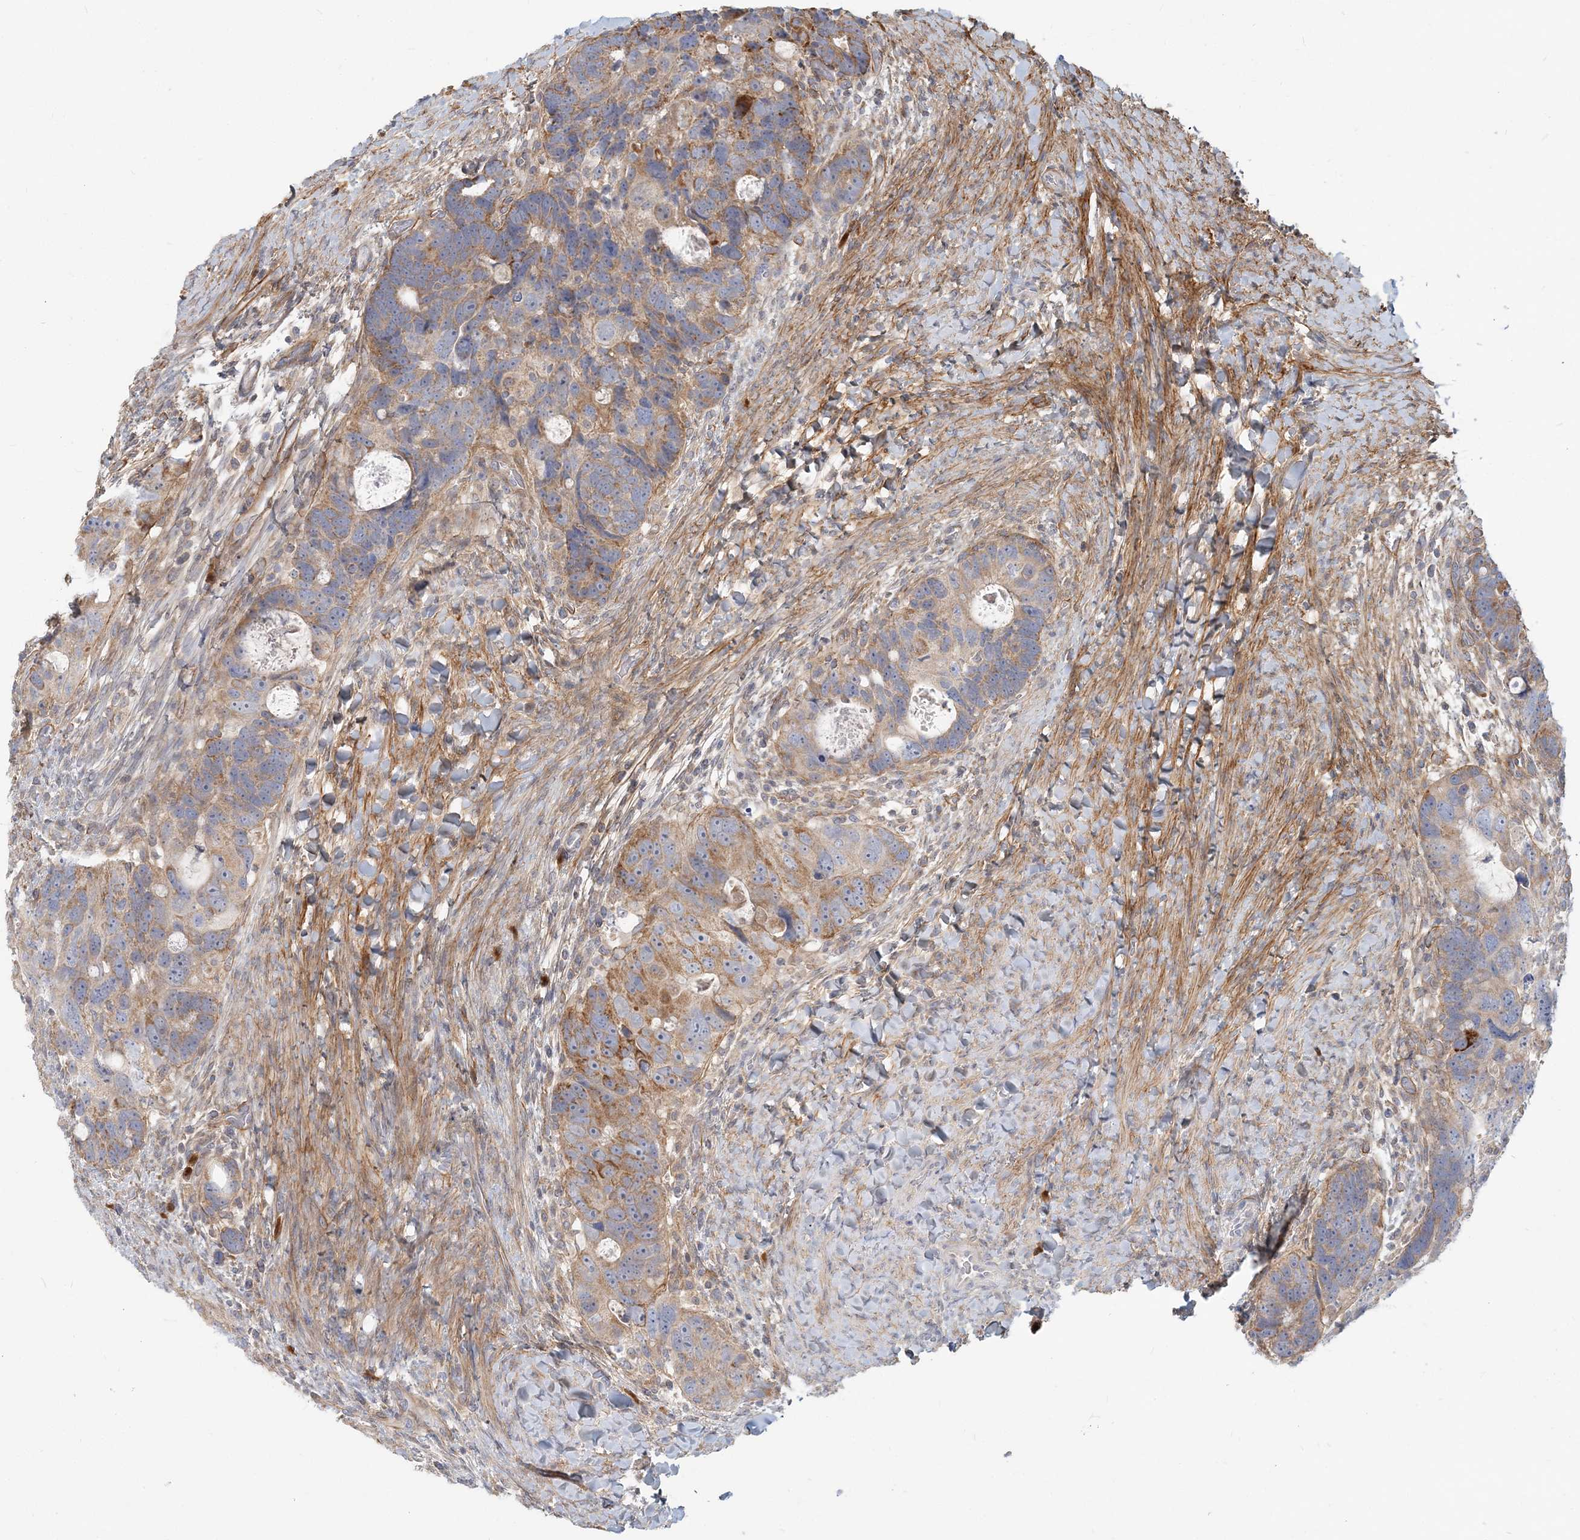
{"staining": {"intensity": "moderate", "quantity": "25%-75%", "location": "cytoplasmic/membranous"}, "tissue": "colorectal cancer", "cell_type": "Tumor cells", "image_type": "cancer", "snomed": [{"axis": "morphology", "description": "Adenocarcinoma, NOS"}, {"axis": "topography", "description": "Rectum"}], "caption": "Immunohistochemistry (DAB) staining of human colorectal cancer (adenocarcinoma) displays moderate cytoplasmic/membranous protein staining in approximately 25%-75% of tumor cells.", "gene": "GMPPA", "patient": {"sex": "male", "age": 59}}